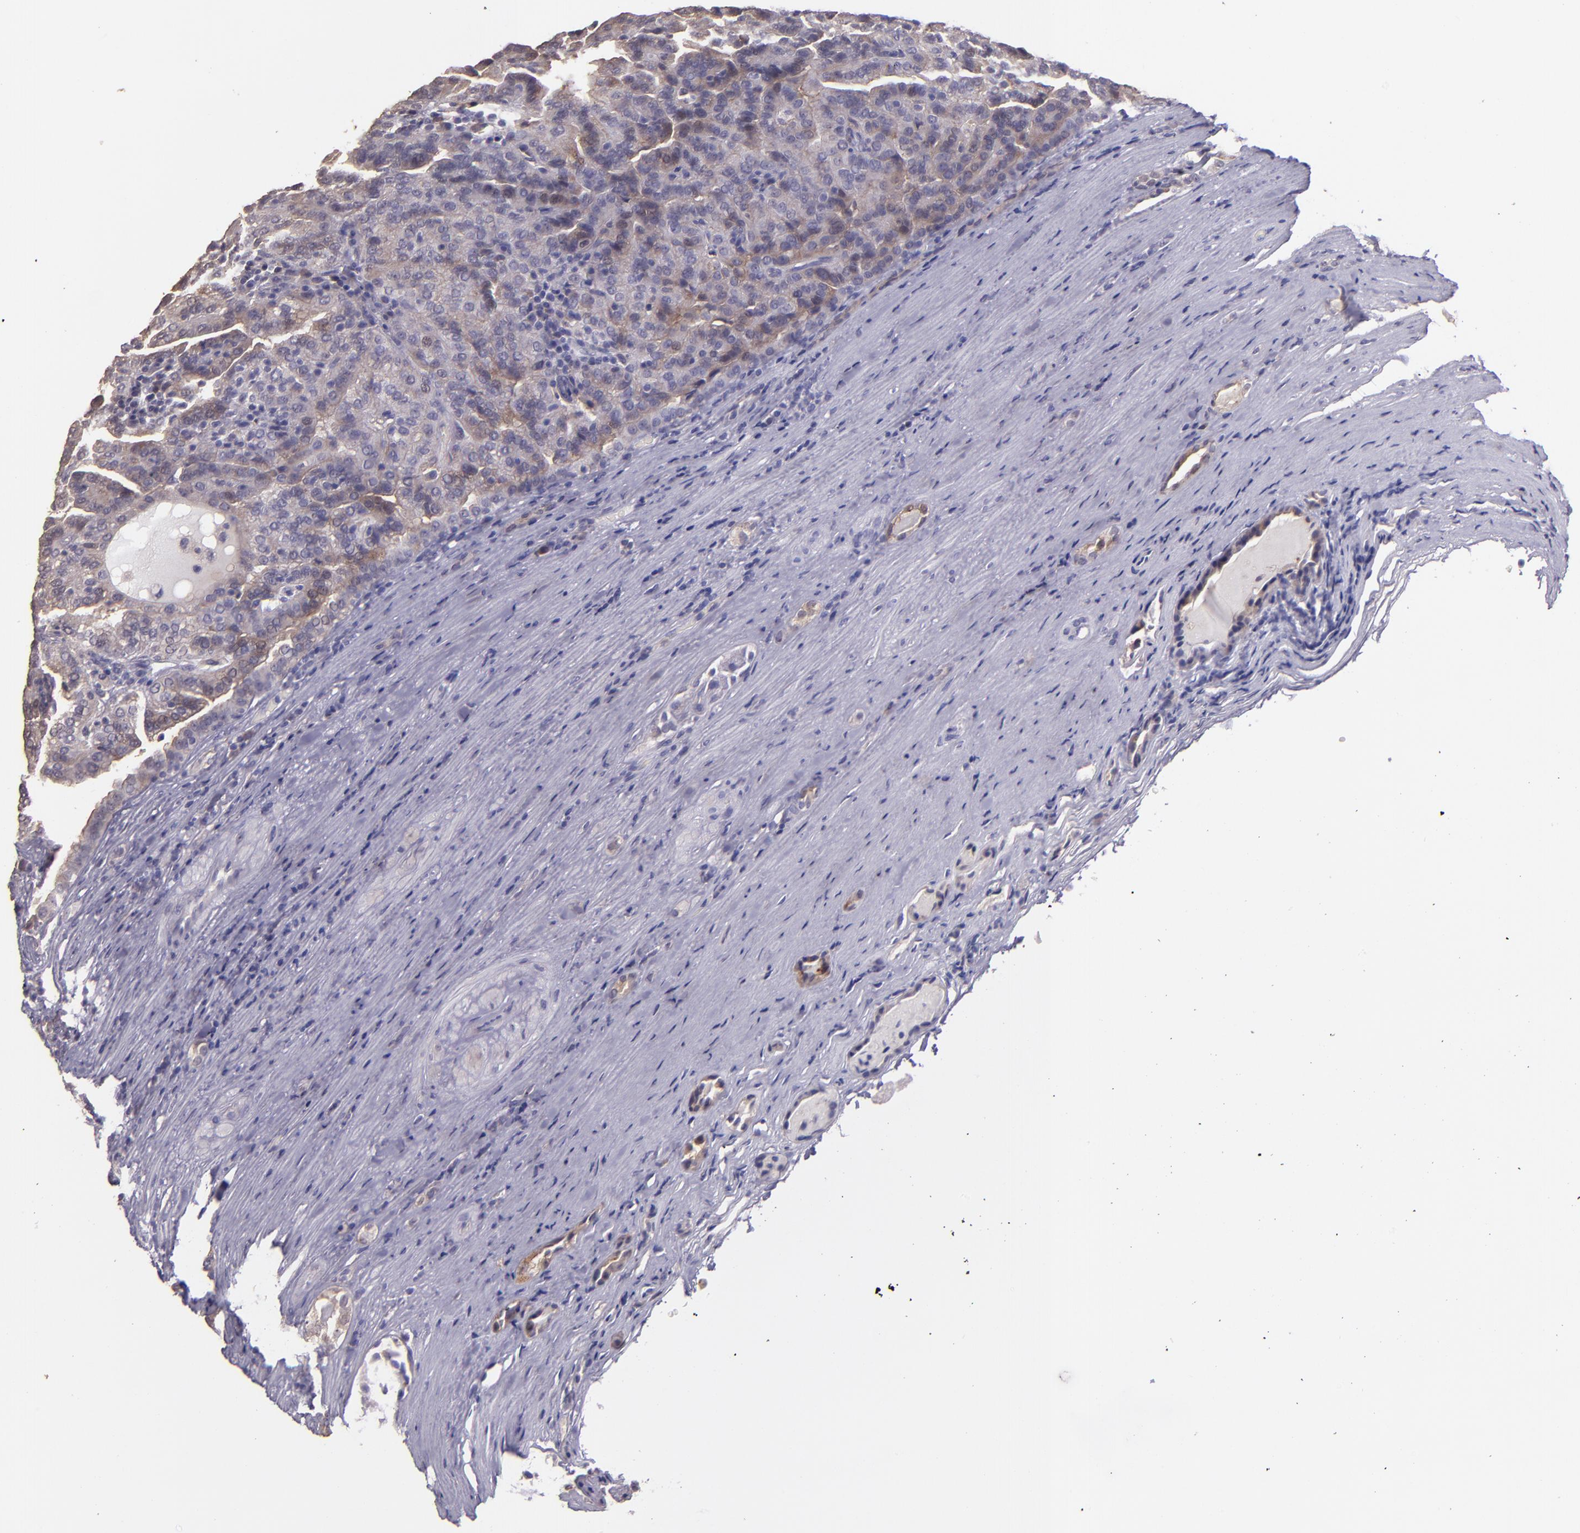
{"staining": {"intensity": "weak", "quantity": "25%-75%", "location": "cytoplasmic/membranous"}, "tissue": "renal cancer", "cell_type": "Tumor cells", "image_type": "cancer", "snomed": [{"axis": "morphology", "description": "Adenocarcinoma, NOS"}, {"axis": "topography", "description": "Kidney"}], "caption": "Immunohistochemistry (IHC) image of neoplastic tissue: human adenocarcinoma (renal) stained using immunohistochemistry reveals low levels of weak protein expression localized specifically in the cytoplasmic/membranous of tumor cells, appearing as a cytoplasmic/membranous brown color.", "gene": "PAPPA", "patient": {"sex": "male", "age": 61}}